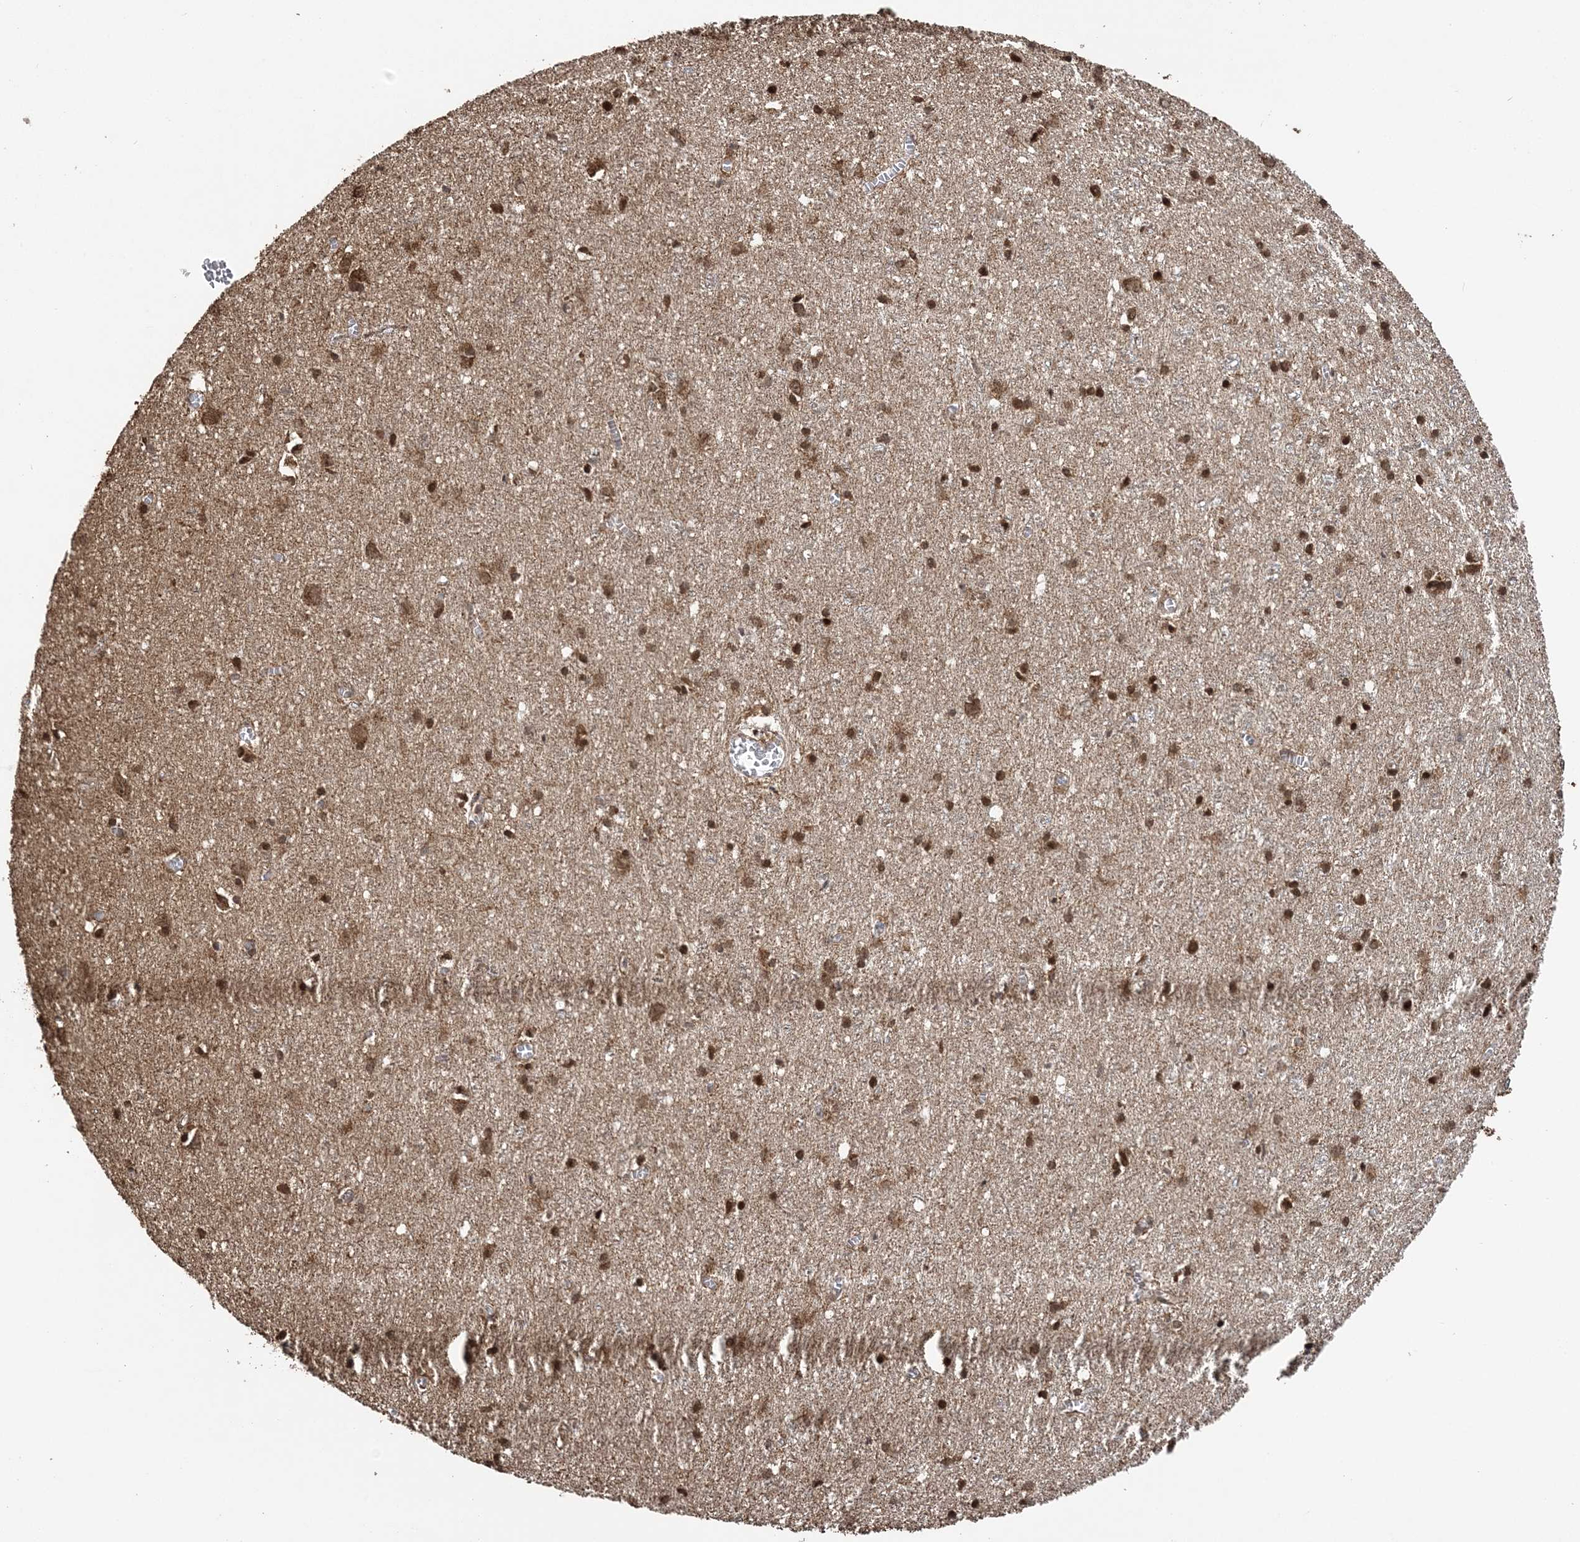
{"staining": {"intensity": "moderate", "quantity": ">75%", "location": "cytoplasmic/membranous"}, "tissue": "cerebral cortex", "cell_type": "Endothelial cells", "image_type": "normal", "snomed": [{"axis": "morphology", "description": "Normal tissue, NOS"}, {"axis": "topography", "description": "Cerebral cortex"}], "caption": "Immunohistochemistry of unremarkable cerebral cortex demonstrates medium levels of moderate cytoplasmic/membranous staining in approximately >75% of endothelial cells.", "gene": "PCBP1", "patient": {"sex": "female", "age": 64}}